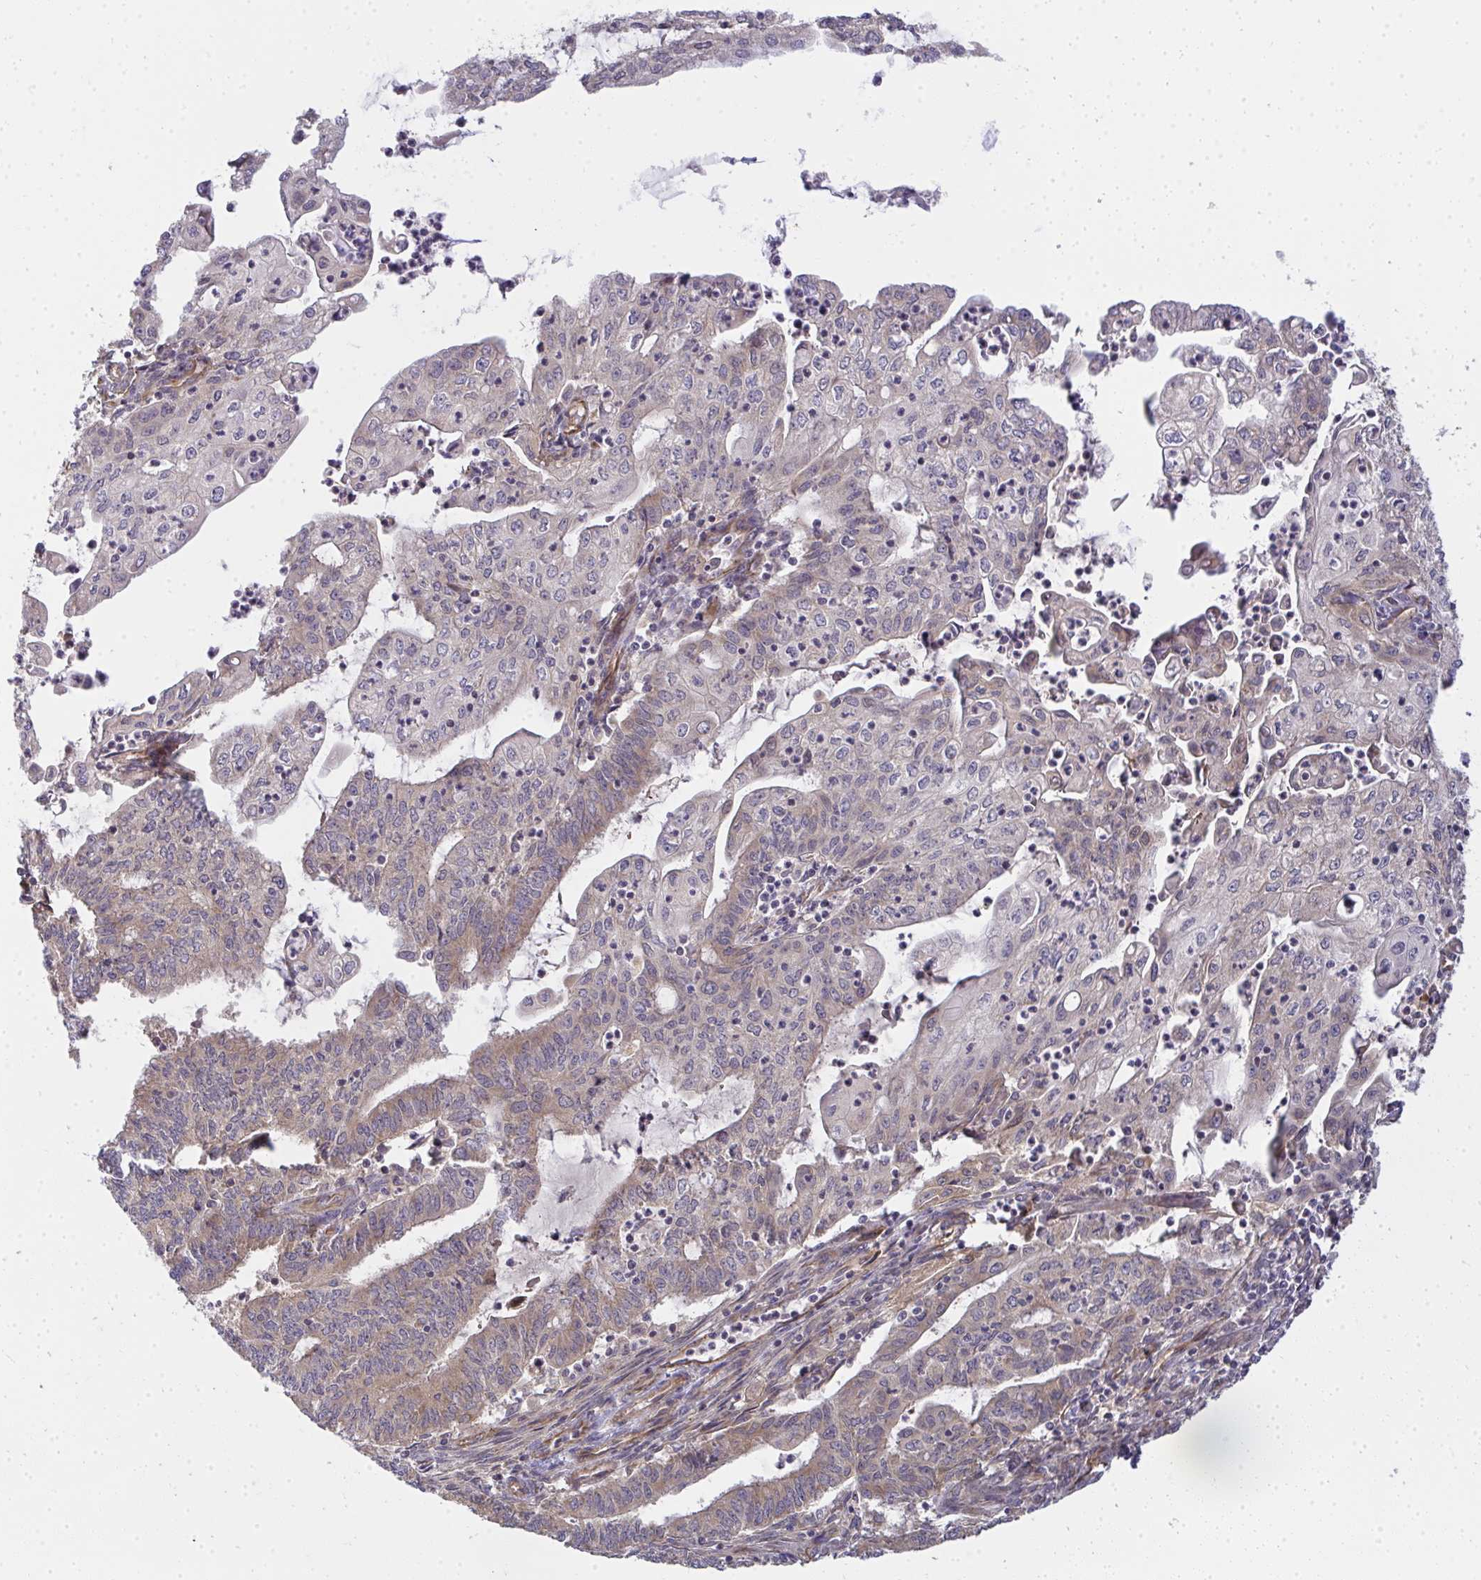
{"staining": {"intensity": "weak", "quantity": "25%-75%", "location": "cytoplasmic/membranous"}, "tissue": "endometrial cancer", "cell_type": "Tumor cells", "image_type": "cancer", "snomed": [{"axis": "morphology", "description": "Adenocarcinoma, NOS"}, {"axis": "topography", "description": "Endometrium"}], "caption": "This is a histology image of immunohistochemistry (IHC) staining of endometrial cancer (adenocarcinoma), which shows weak staining in the cytoplasmic/membranous of tumor cells.", "gene": "B4GALT6", "patient": {"sex": "female", "age": 61}}